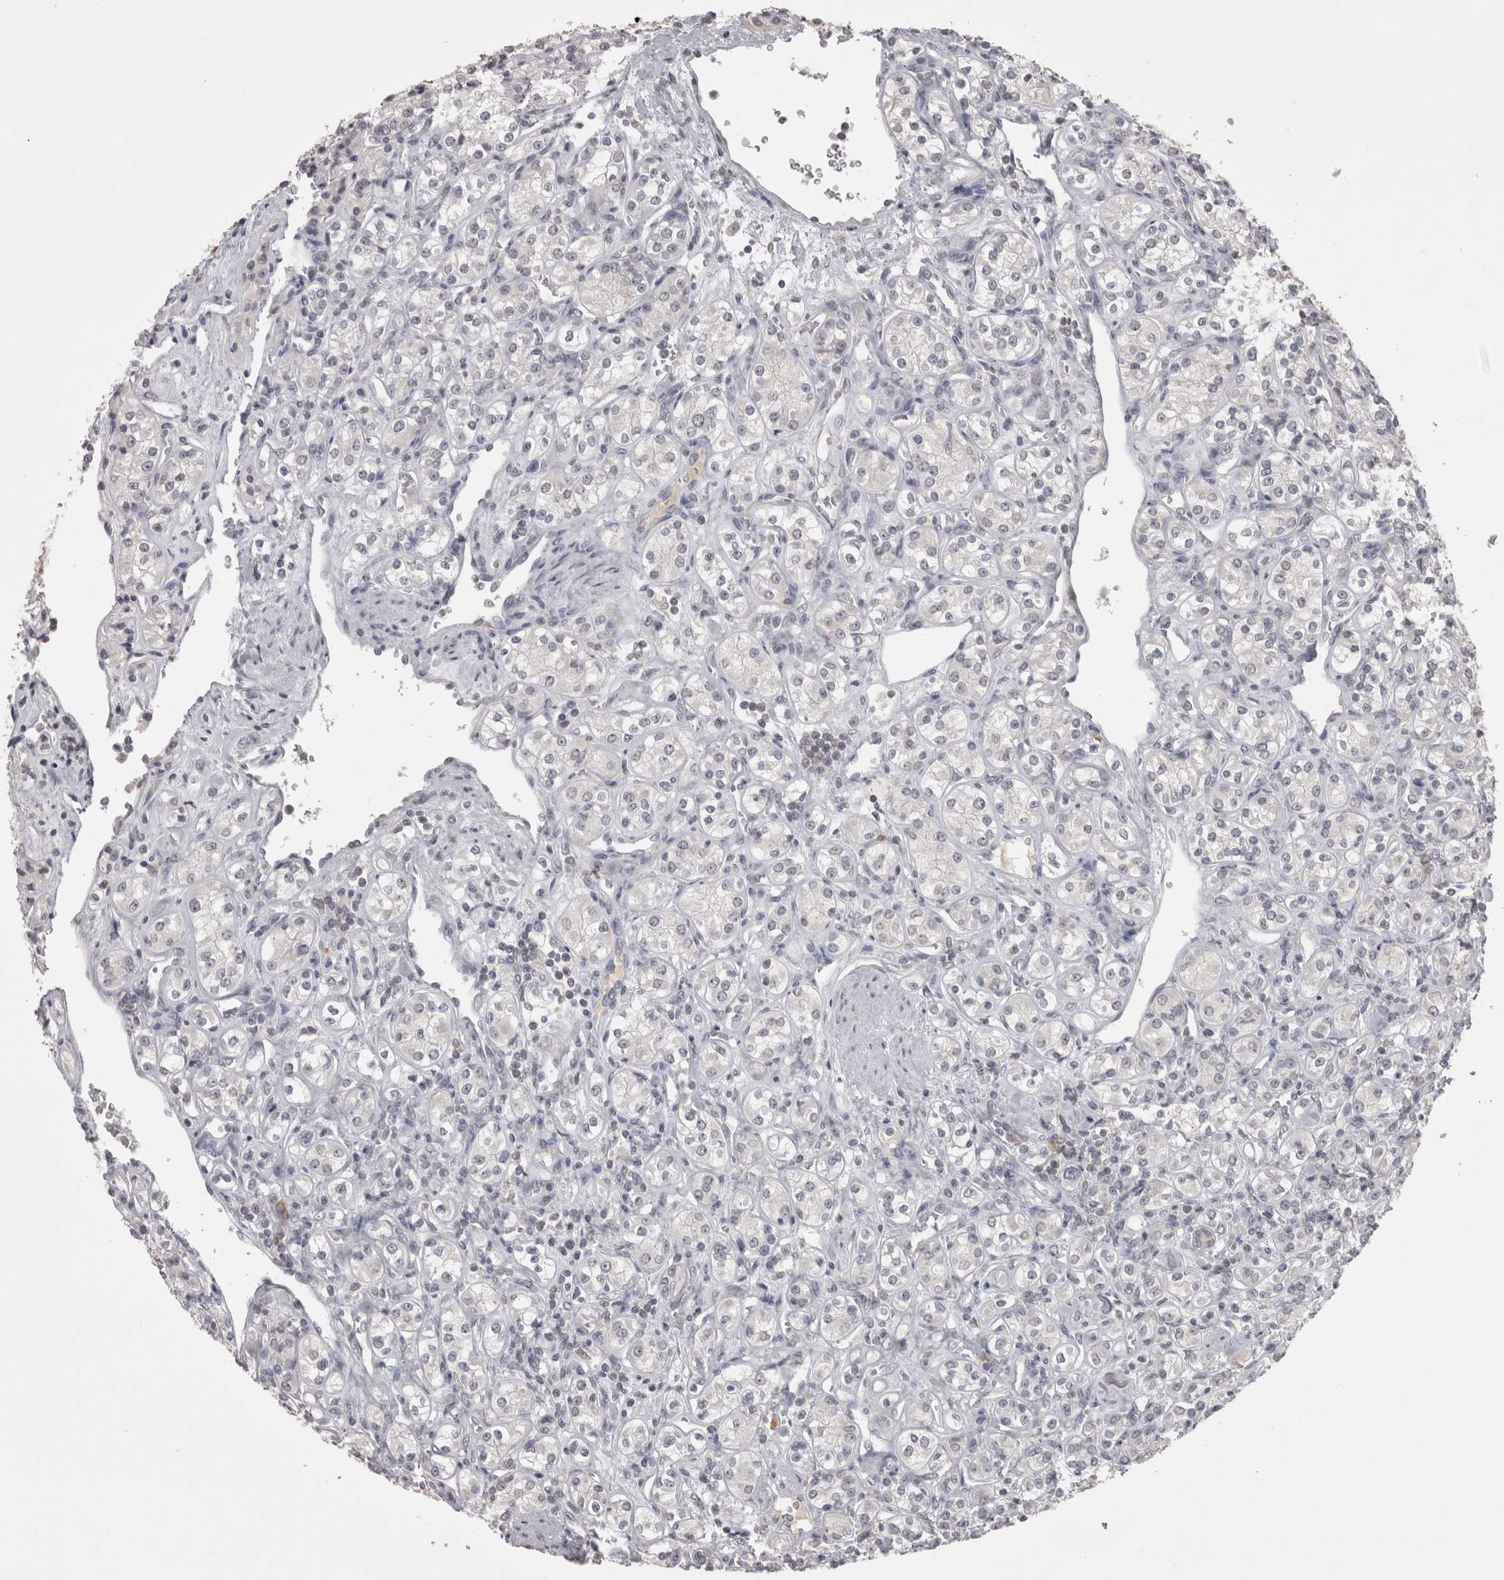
{"staining": {"intensity": "negative", "quantity": "none", "location": "none"}, "tissue": "renal cancer", "cell_type": "Tumor cells", "image_type": "cancer", "snomed": [{"axis": "morphology", "description": "Adenocarcinoma, NOS"}, {"axis": "topography", "description": "Kidney"}], "caption": "Immunohistochemistry image of neoplastic tissue: adenocarcinoma (renal) stained with DAB shows no significant protein positivity in tumor cells.", "gene": "LAX1", "patient": {"sex": "male", "age": 77}}